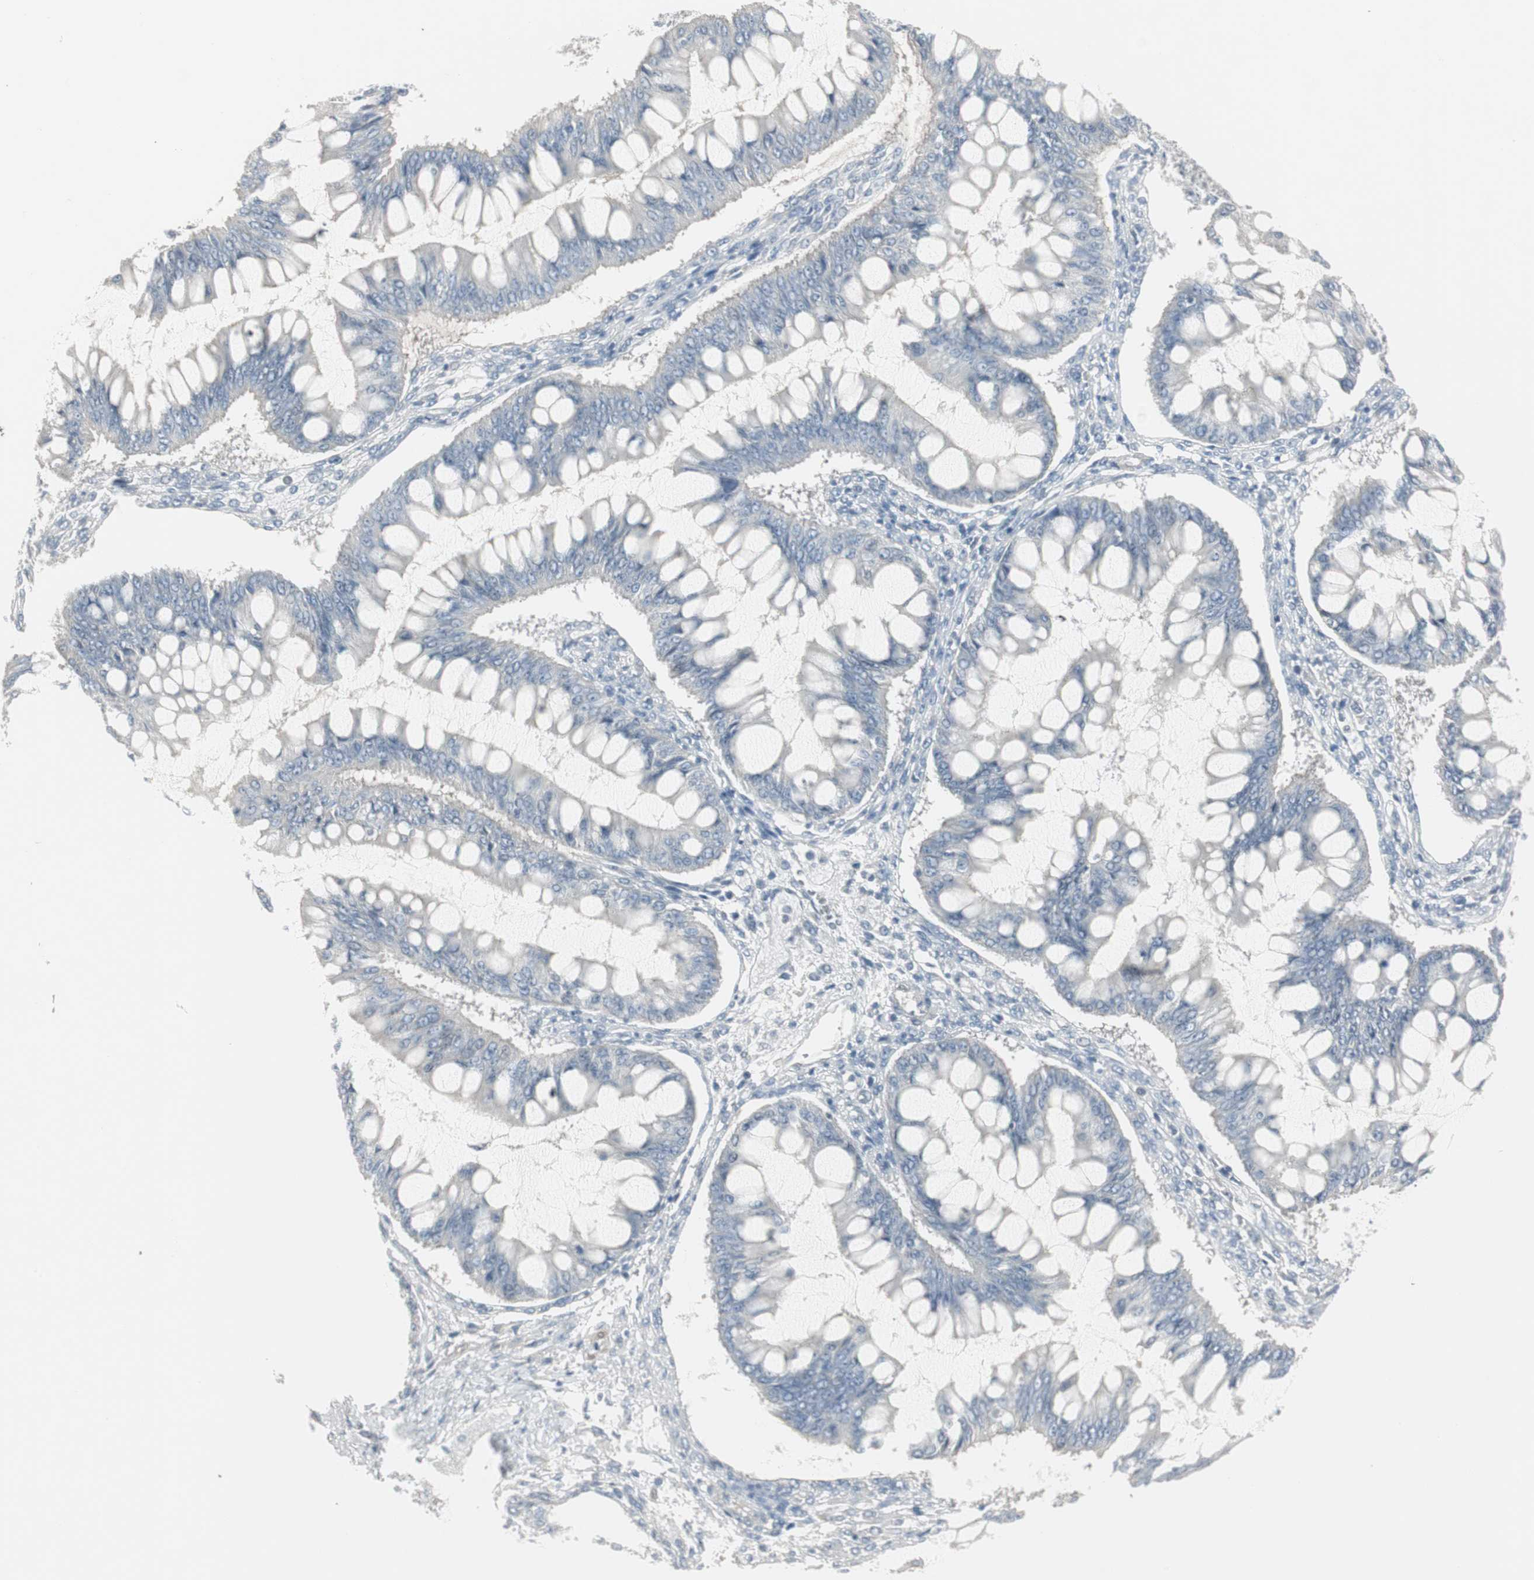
{"staining": {"intensity": "negative", "quantity": "none", "location": "none"}, "tissue": "ovarian cancer", "cell_type": "Tumor cells", "image_type": "cancer", "snomed": [{"axis": "morphology", "description": "Cystadenocarcinoma, mucinous, NOS"}, {"axis": "topography", "description": "Ovary"}], "caption": "There is no significant positivity in tumor cells of ovarian cancer.", "gene": "DMPK", "patient": {"sex": "female", "age": 73}}